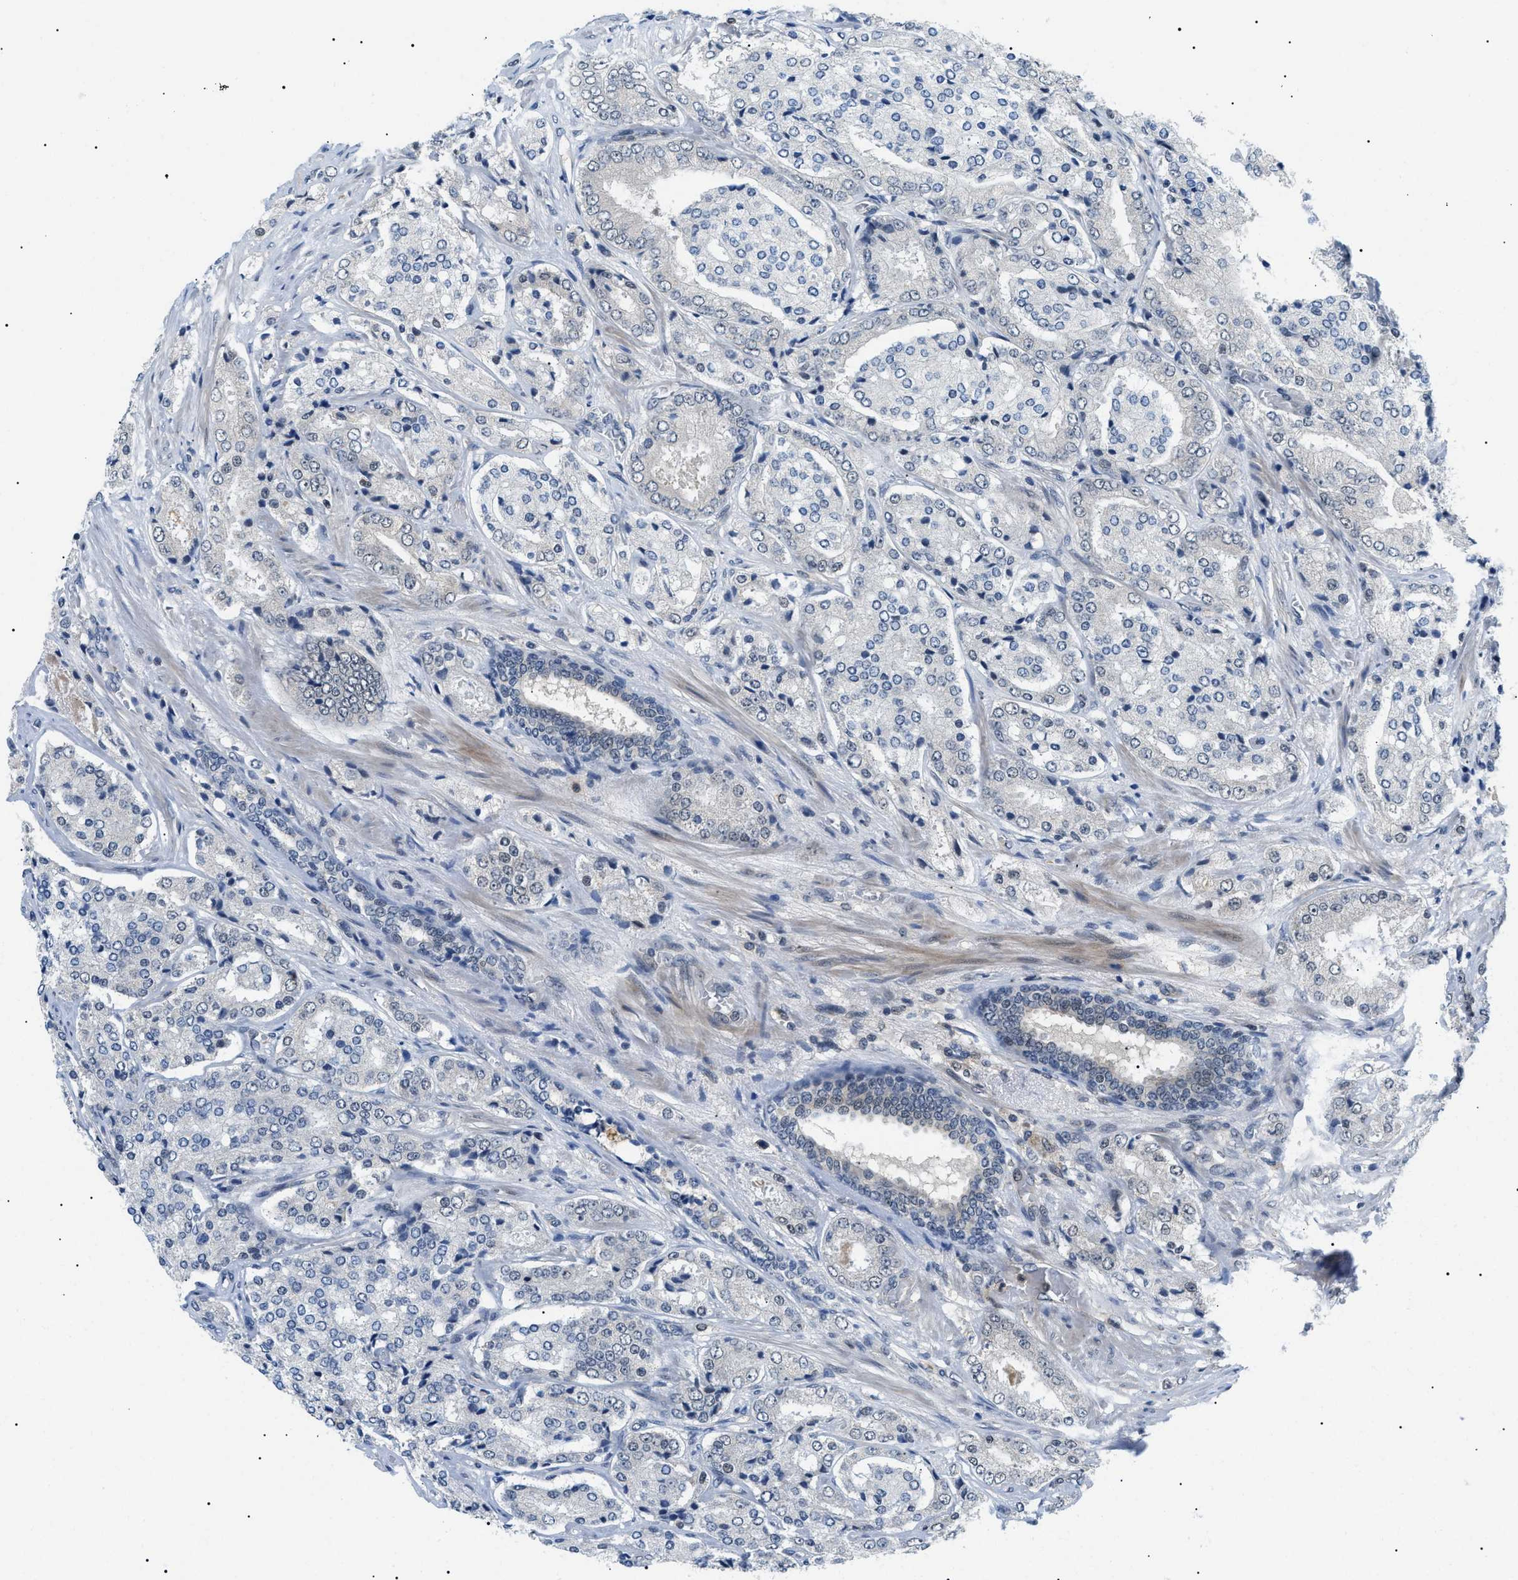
{"staining": {"intensity": "negative", "quantity": "none", "location": "none"}, "tissue": "prostate cancer", "cell_type": "Tumor cells", "image_type": "cancer", "snomed": [{"axis": "morphology", "description": "Adenocarcinoma, High grade"}, {"axis": "topography", "description": "Prostate"}], "caption": "Tumor cells are negative for protein expression in human prostate cancer (adenocarcinoma (high-grade)). (DAB immunohistochemistry, high magnification).", "gene": "RBM15", "patient": {"sex": "male", "age": 65}}